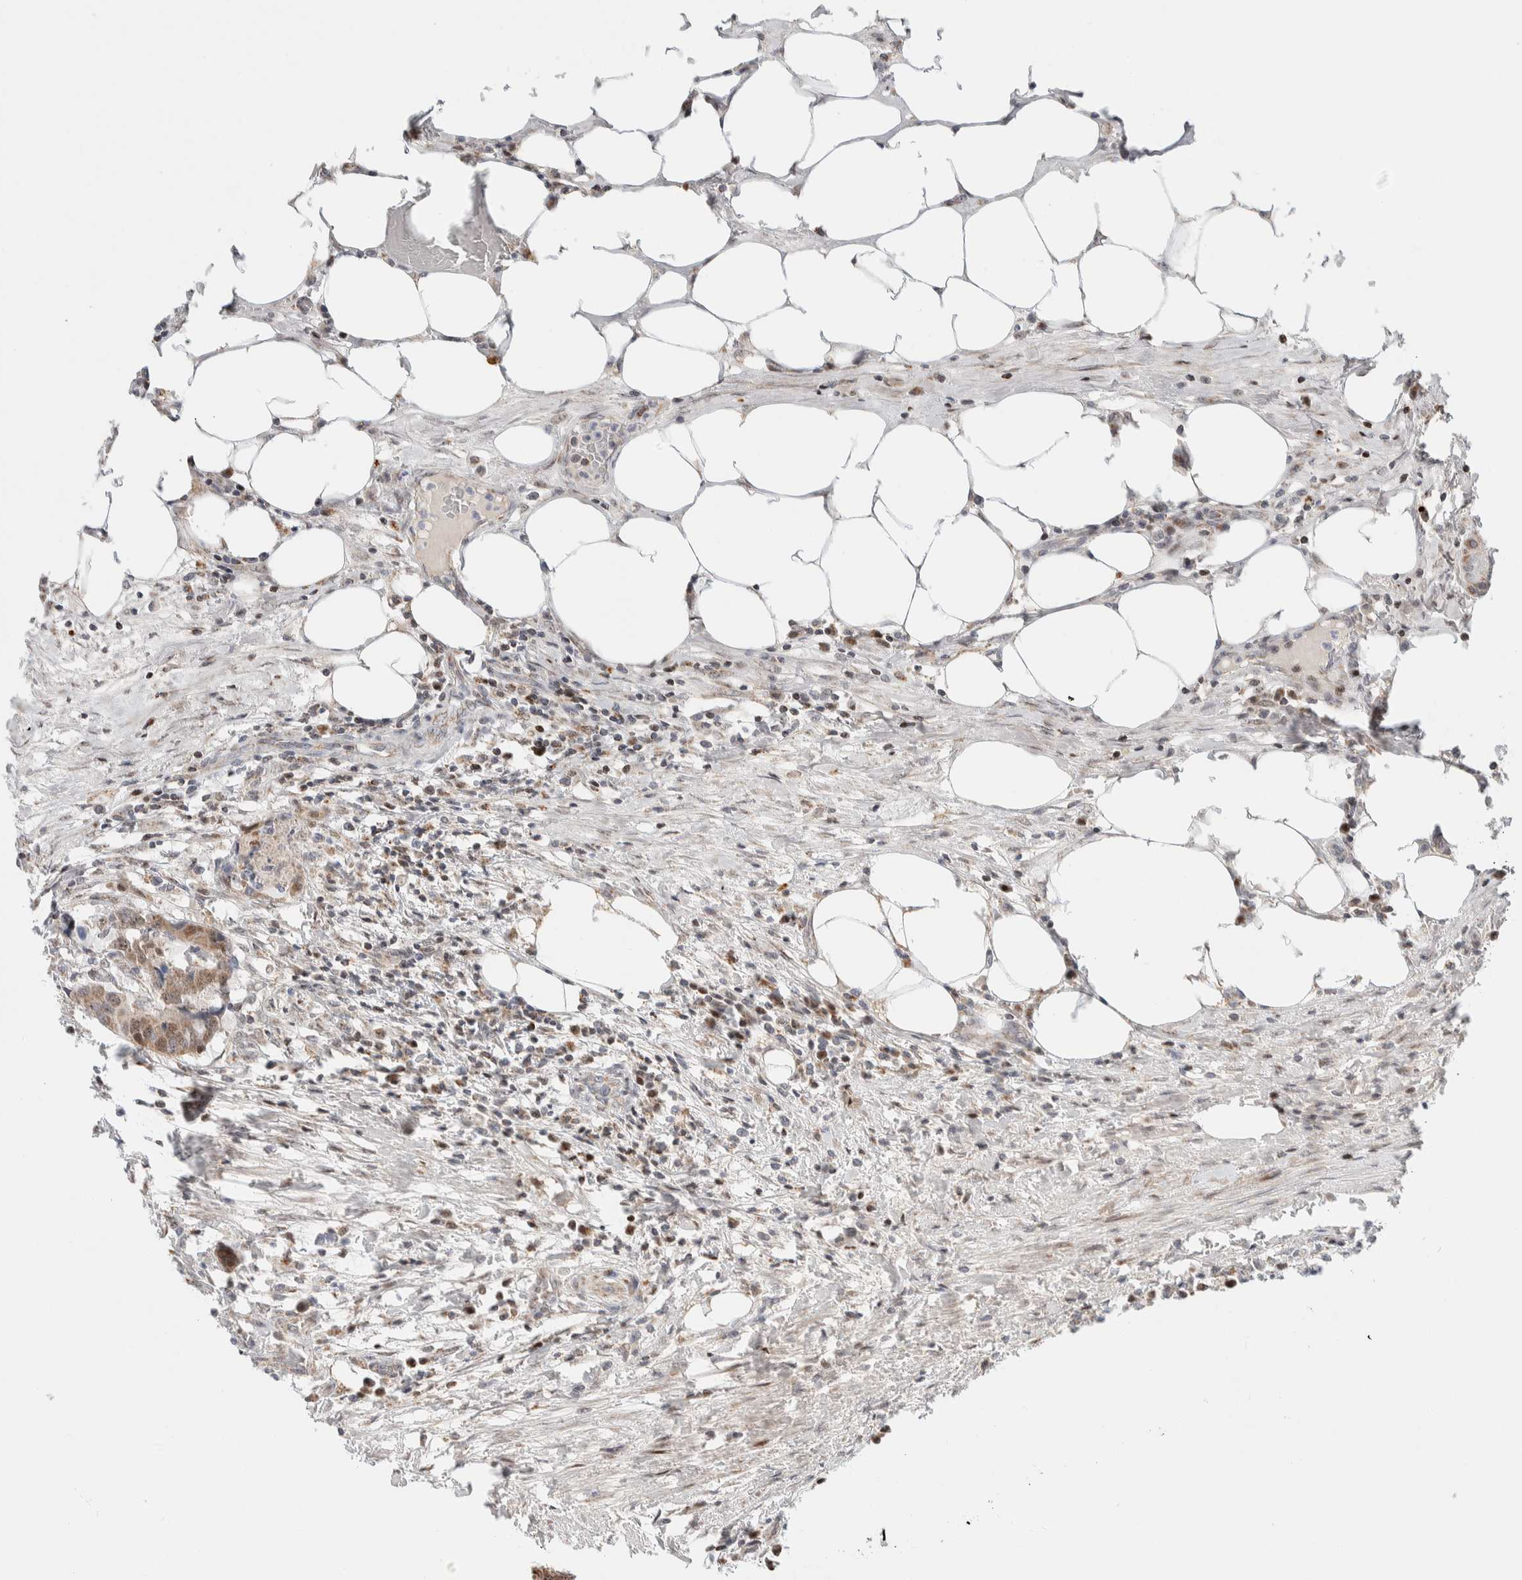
{"staining": {"intensity": "moderate", "quantity": ">75%", "location": "cytoplasmic/membranous,nuclear"}, "tissue": "colorectal cancer", "cell_type": "Tumor cells", "image_type": "cancer", "snomed": [{"axis": "morphology", "description": "Adenocarcinoma, NOS"}, {"axis": "topography", "description": "Colon"}], "caption": "Protein expression analysis of colorectal cancer (adenocarcinoma) demonstrates moderate cytoplasmic/membranous and nuclear staining in approximately >75% of tumor cells. (IHC, brightfield microscopy, high magnification).", "gene": "TSPAN32", "patient": {"sex": "male", "age": 56}}